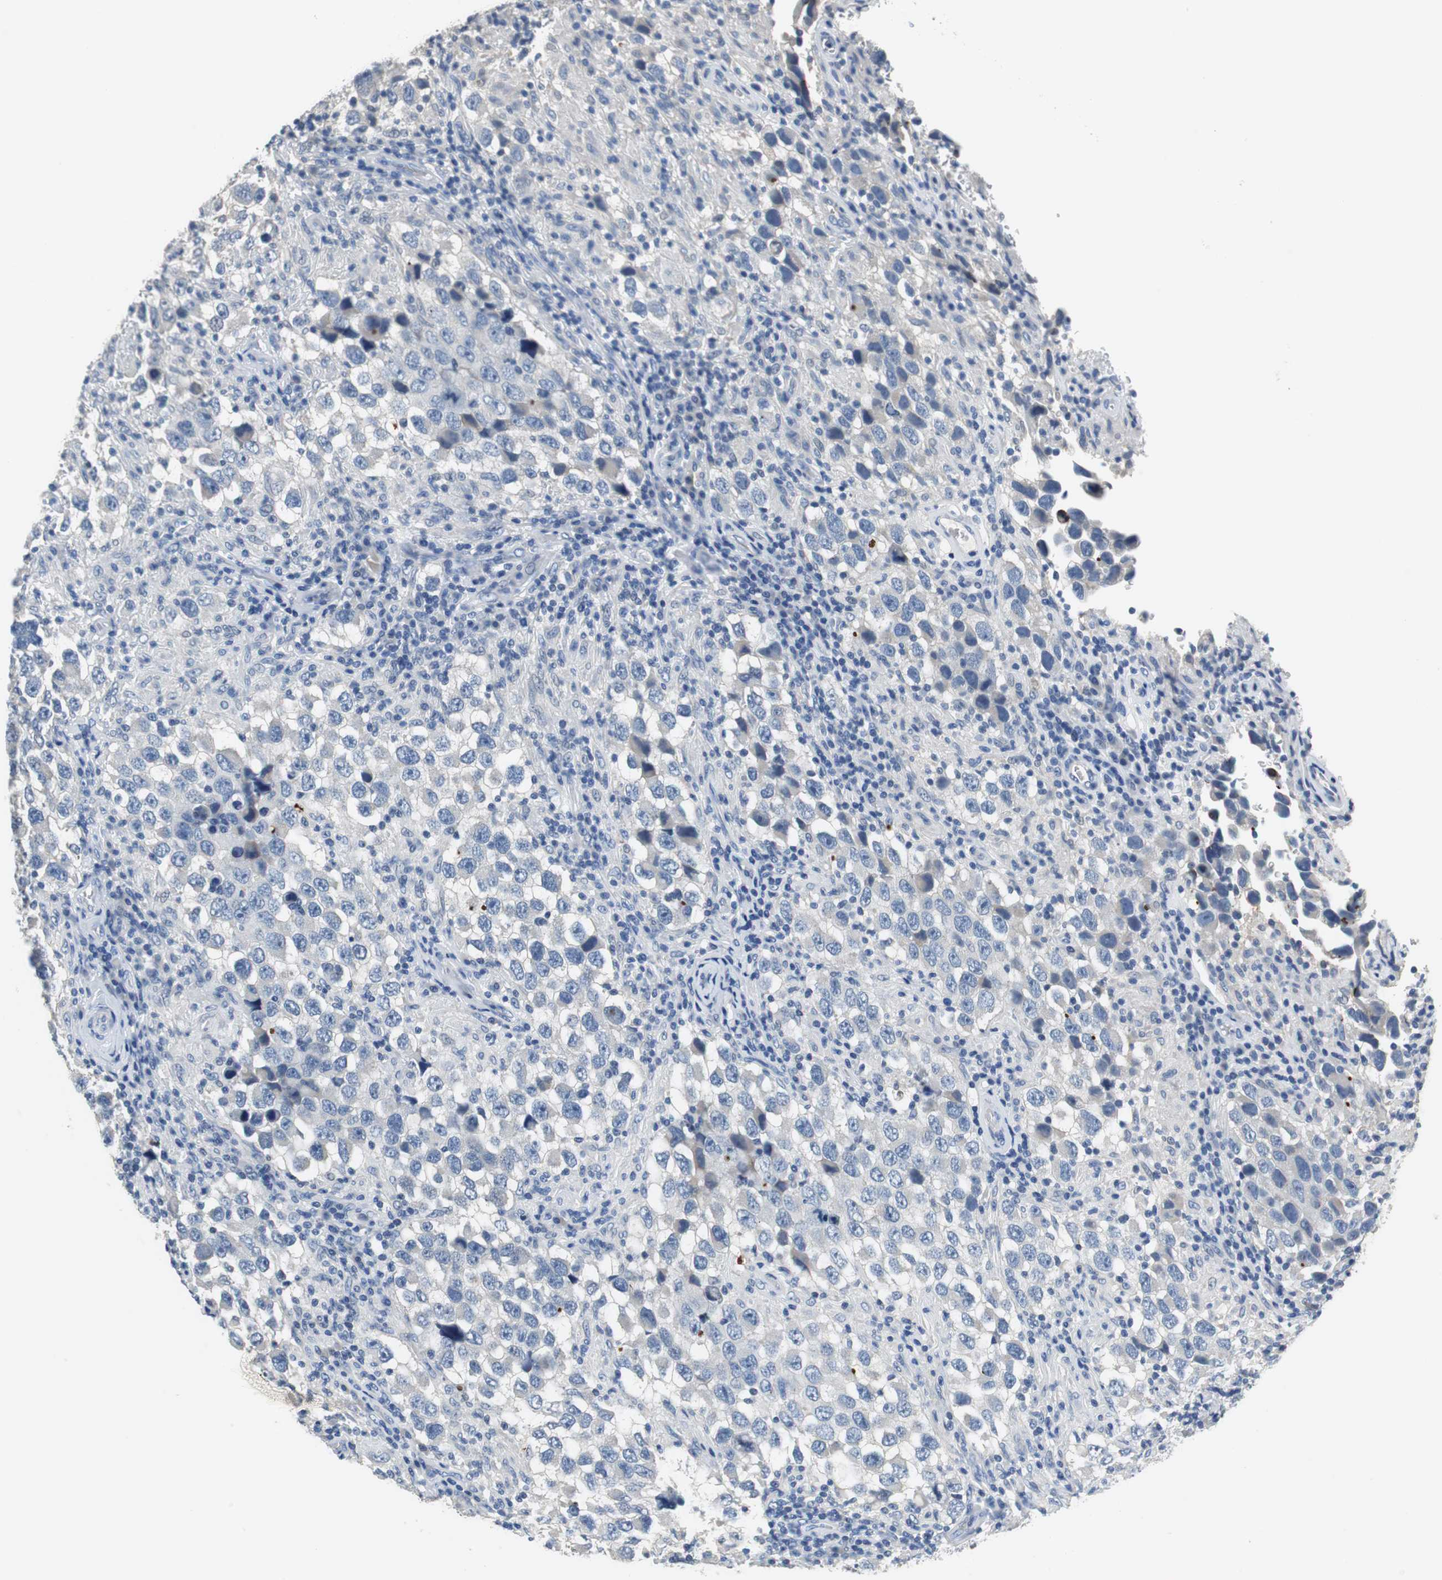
{"staining": {"intensity": "negative", "quantity": "none", "location": "none"}, "tissue": "testis cancer", "cell_type": "Tumor cells", "image_type": "cancer", "snomed": [{"axis": "morphology", "description": "Carcinoma, Embryonal, NOS"}, {"axis": "topography", "description": "Testis"}], "caption": "IHC photomicrograph of neoplastic tissue: testis cancer (embryonal carcinoma) stained with DAB demonstrates no significant protein staining in tumor cells.", "gene": "MUC7", "patient": {"sex": "male", "age": 21}}